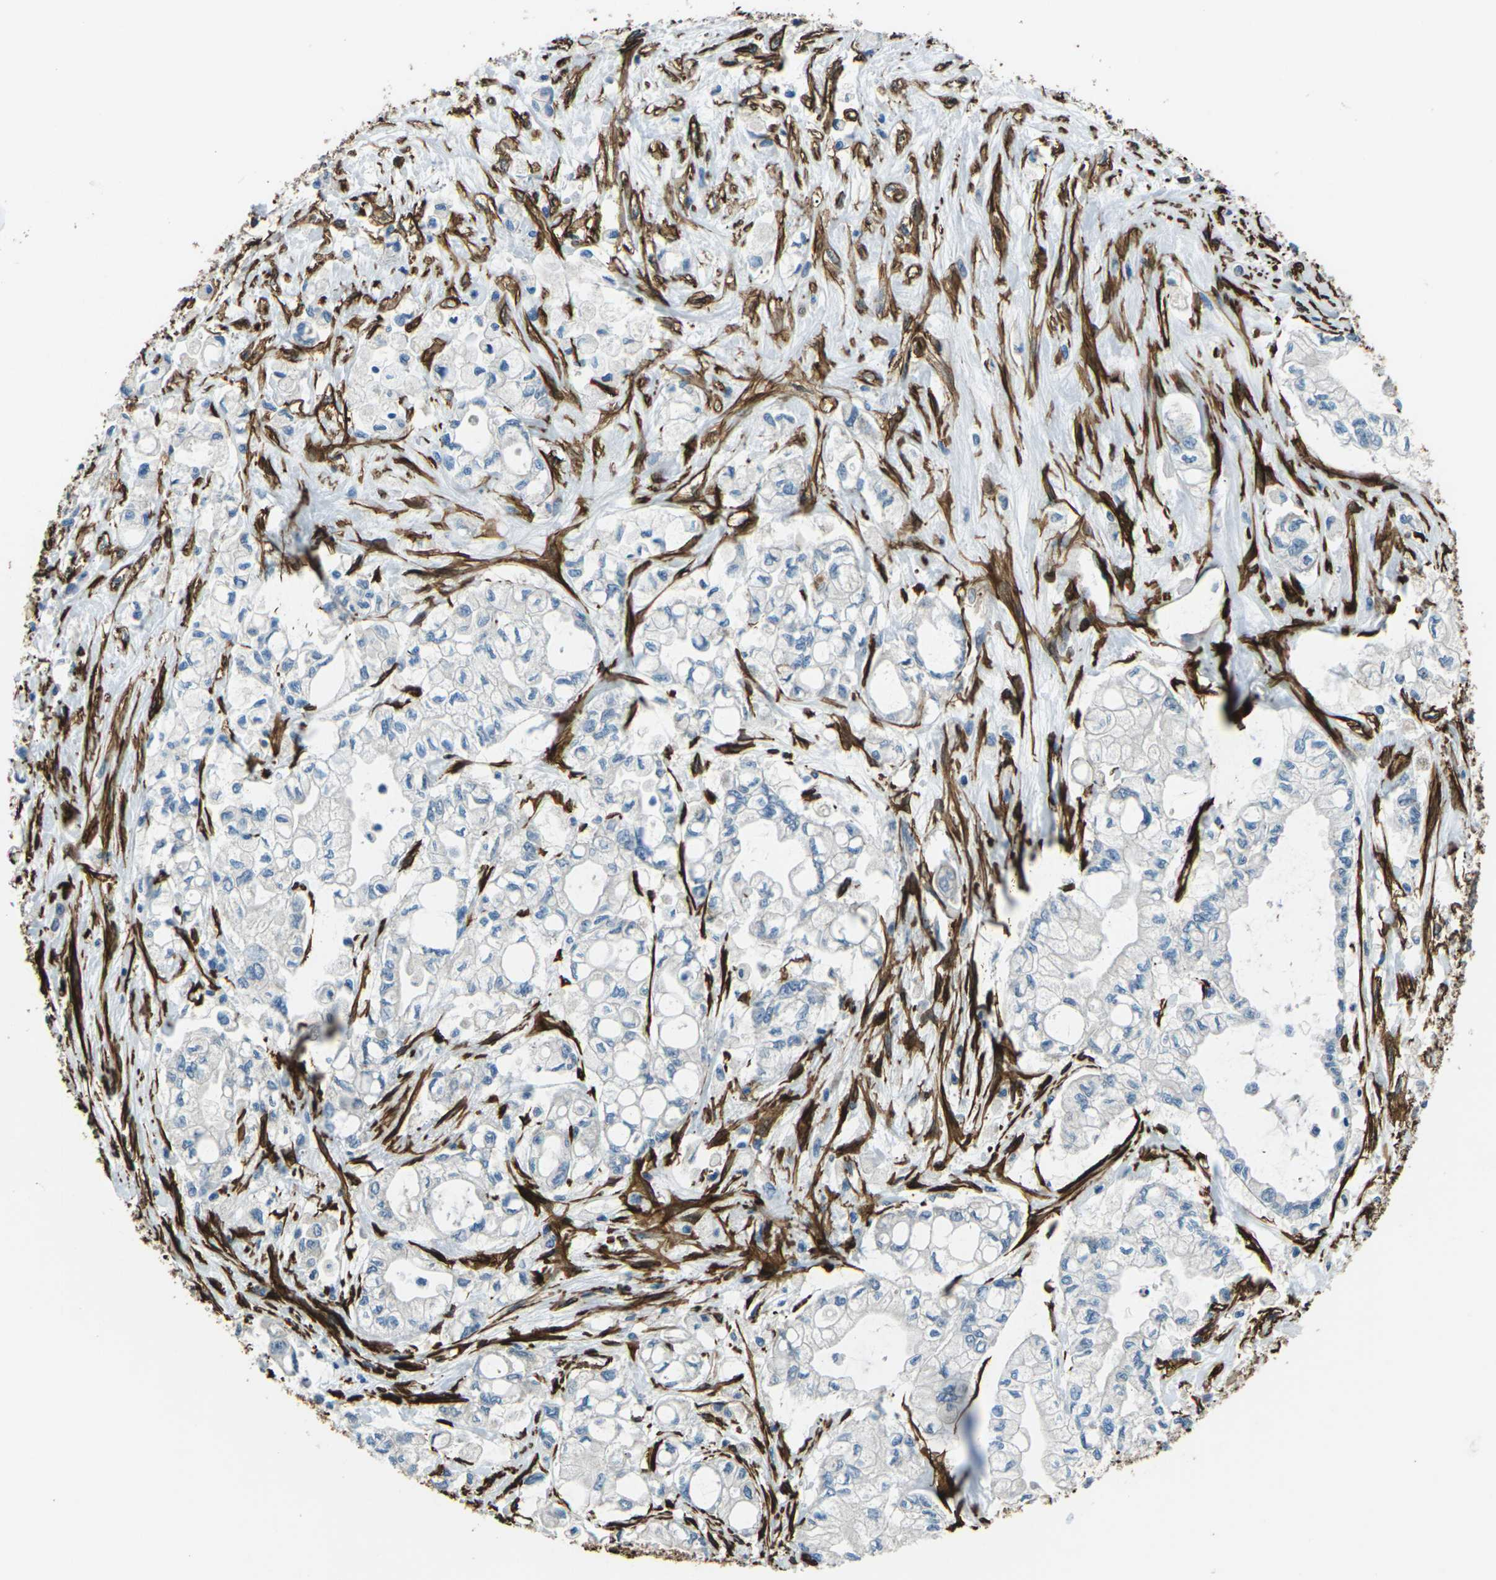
{"staining": {"intensity": "negative", "quantity": "none", "location": "none"}, "tissue": "pancreatic cancer", "cell_type": "Tumor cells", "image_type": "cancer", "snomed": [{"axis": "morphology", "description": "Adenocarcinoma, NOS"}, {"axis": "topography", "description": "Pancreas"}], "caption": "This is an immunohistochemistry micrograph of pancreatic cancer. There is no staining in tumor cells.", "gene": "GRAMD1C", "patient": {"sex": "male", "age": 79}}